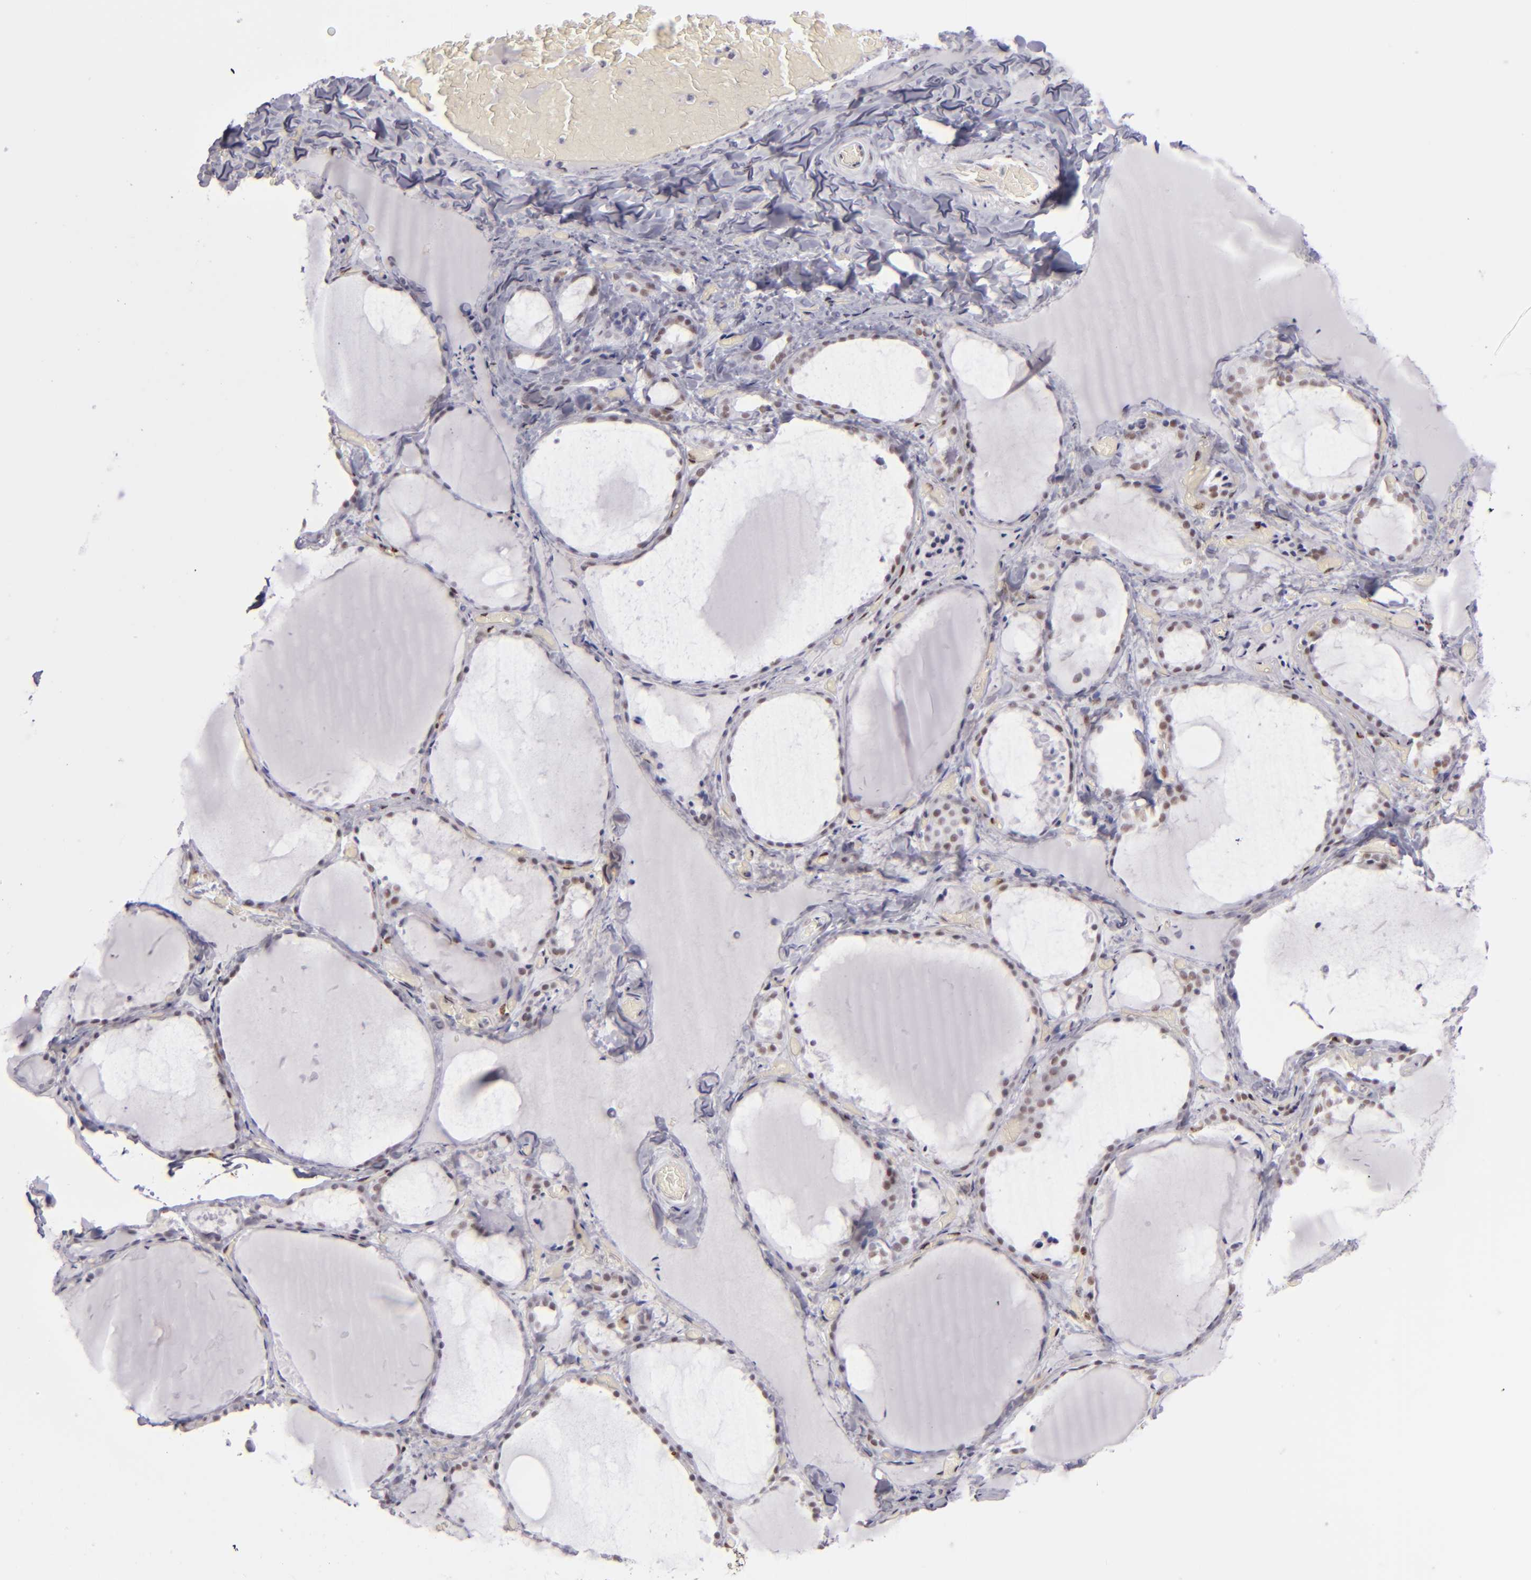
{"staining": {"intensity": "moderate", "quantity": "25%-75%", "location": "nuclear"}, "tissue": "thyroid gland", "cell_type": "Glandular cells", "image_type": "normal", "snomed": [{"axis": "morphology", "description": "Normal tissue, NOS"}, {"axis": "topography", "description": "Thyroid gland"}], "caption": "Unremarkable thyroid gland reveals moderate nuclear staining in approximately 25%-75% of glandular cells.", "gene": "TOP3A", "patient": {"sex": "female", "age": 22}}